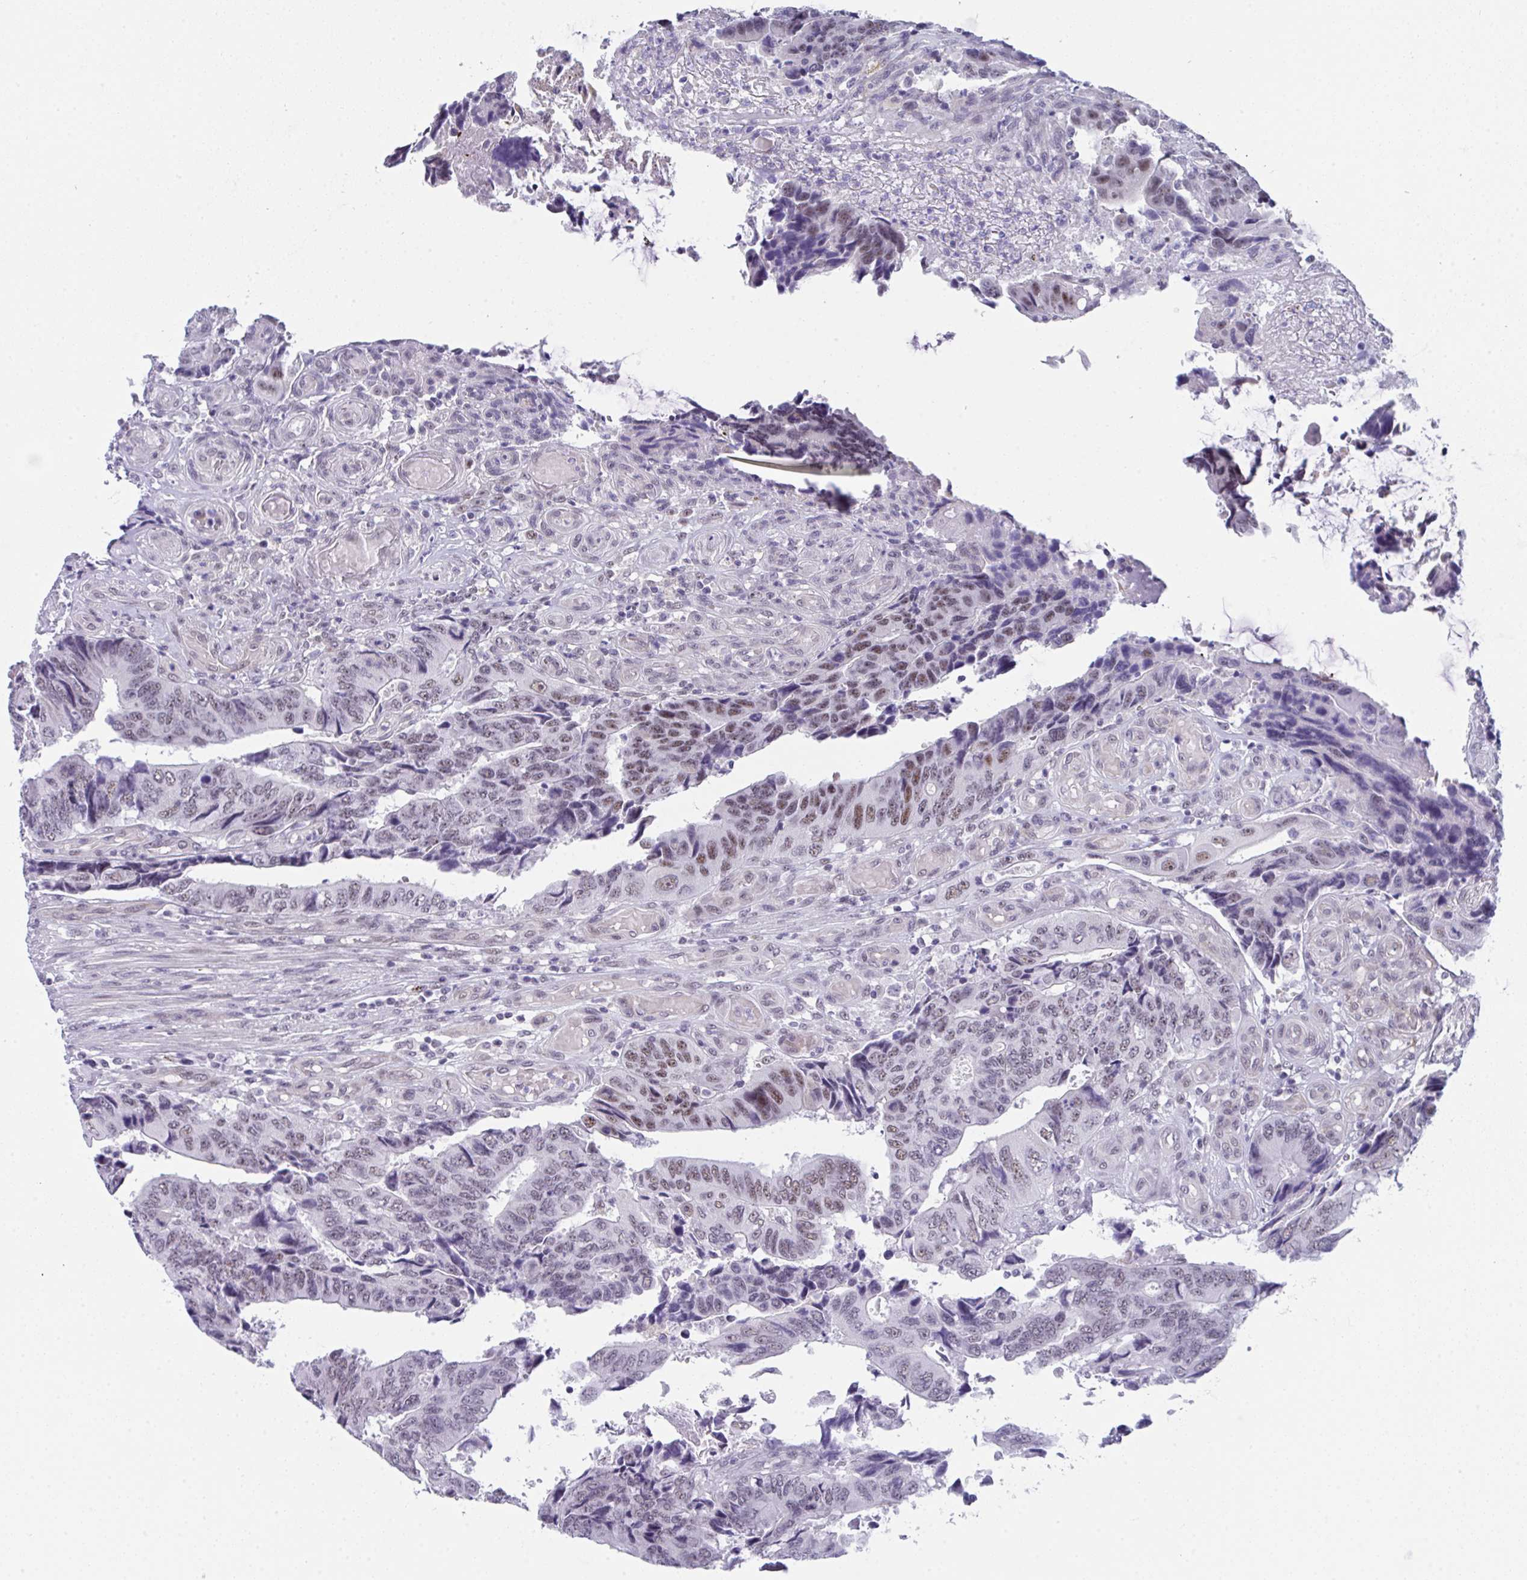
{"staining": {"intensity": "moderate", "quantity": "<25%", "location": "nuclear"}, "tissue": "colorectal cancer", "cell_type": "Tumor cells", "image_type": "cancer", "snomed": [{"axis": "morphology", "description": "Adenocarcinoma, NOS"}, {"axis": "topography", "description": "Colon"}], "caption": "Human colorectal adenocarcinoma stained with a brown dye exhibits moderate nuclear positive staining in approximately <25% of tumor cells.", "gene": "CDK13", "patient": {"sex": "male", "age": 87}}